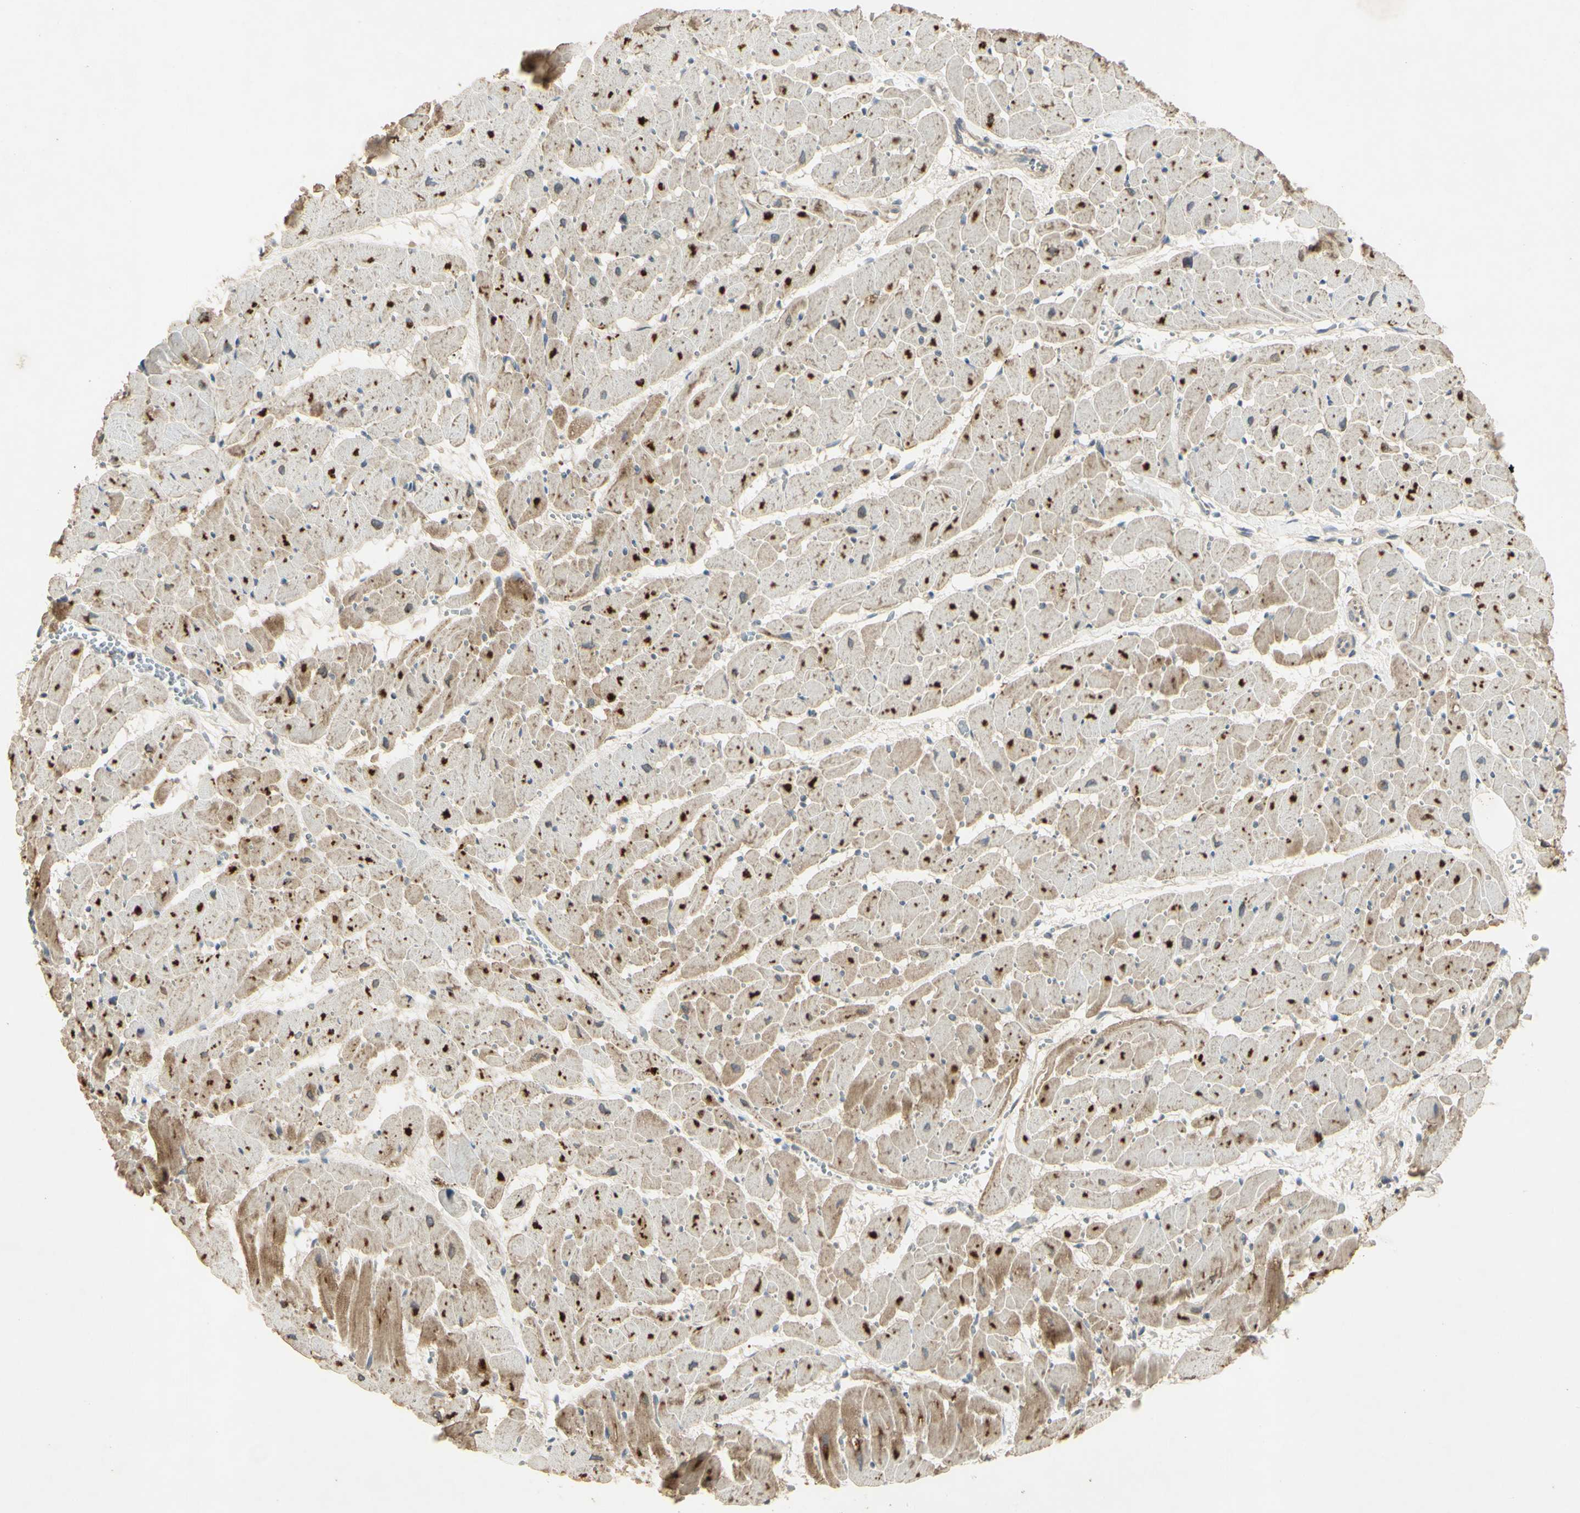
{"staining": {"intensity": "strong", "quantity": ">75%", "location": "cytoplasmic/membranous"}, "tissue": "heart muscle", "cell_type": "Cardiomyocytes", "image_type": "normal", "snomed": [{"axis": "morphology", "description": "Normal tissue, NOS"}, {"axis": "topography", "description": "Heart"}], "caption": "Cardiomyocytes display high levels of strong cytoplasmic/membranous staining in about >75% of cells in unremarkable heart muscle.", "gene": "RAD18", "patient": {"sex": "female", "age": 19}}